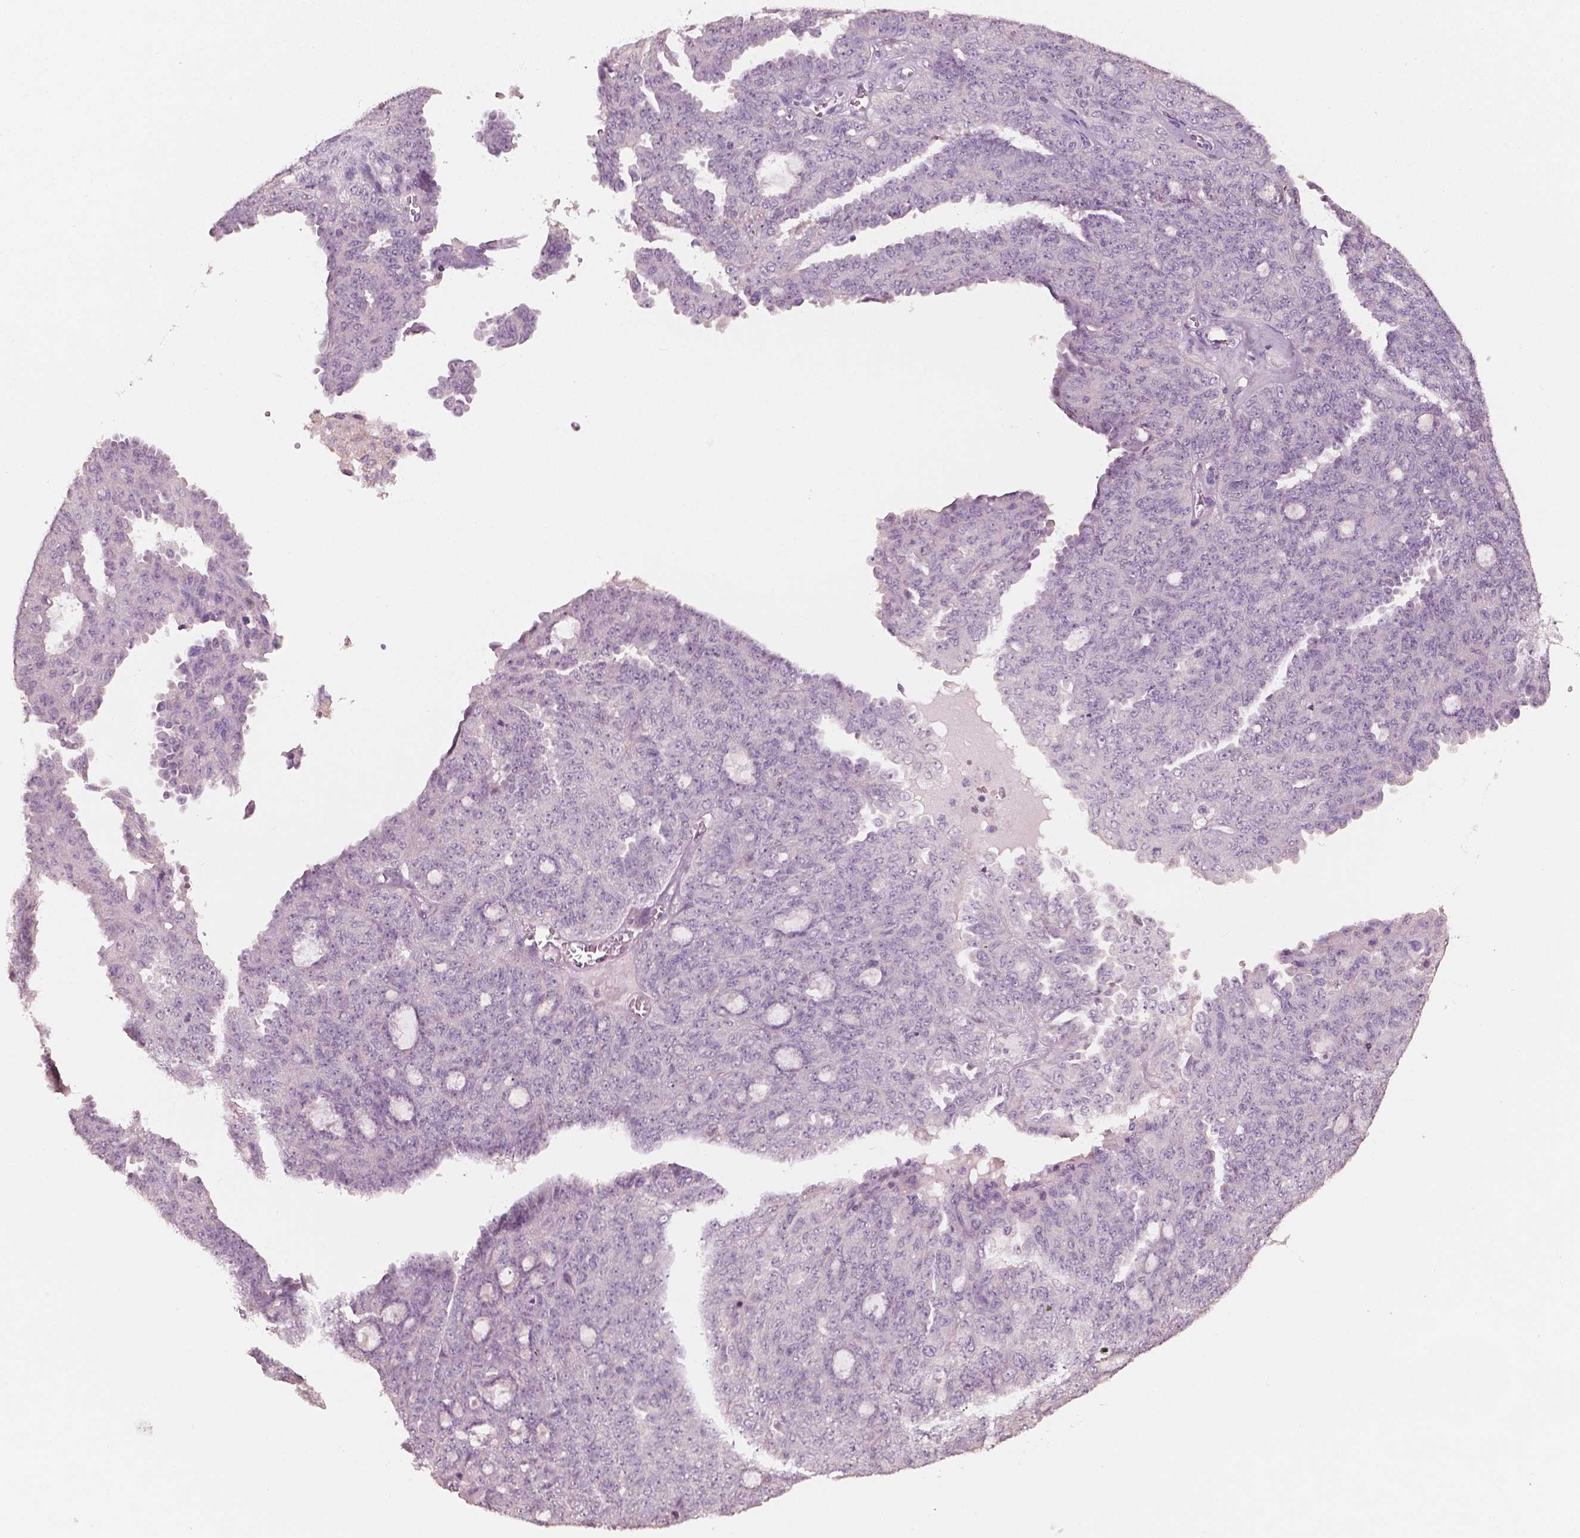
{"staining": {"intensity": "negative", "quantity": "none", "location": "none"}, "tissue": "ovarian cancer", "cell_type": "Tumor cells", "image_type": "cancer", "snomed": [{"axis": "morphology", "description": "Cystadenocarcinoma, serous, NOS"}, {"axis": "topography", "description": "Ovary"}], "caption": "Protein analysis of ovarian cancer shows no significant staining in tumor cells. Brightfield microscopy of immunohistochemistry (IHC) stained with DAB (3,3'-diaminobenzidine) (brown) and hematoxylin (blue), captured at high magnification.", "gene": "PLA2R1", "patient": {"sex": "female", "age": 71}}